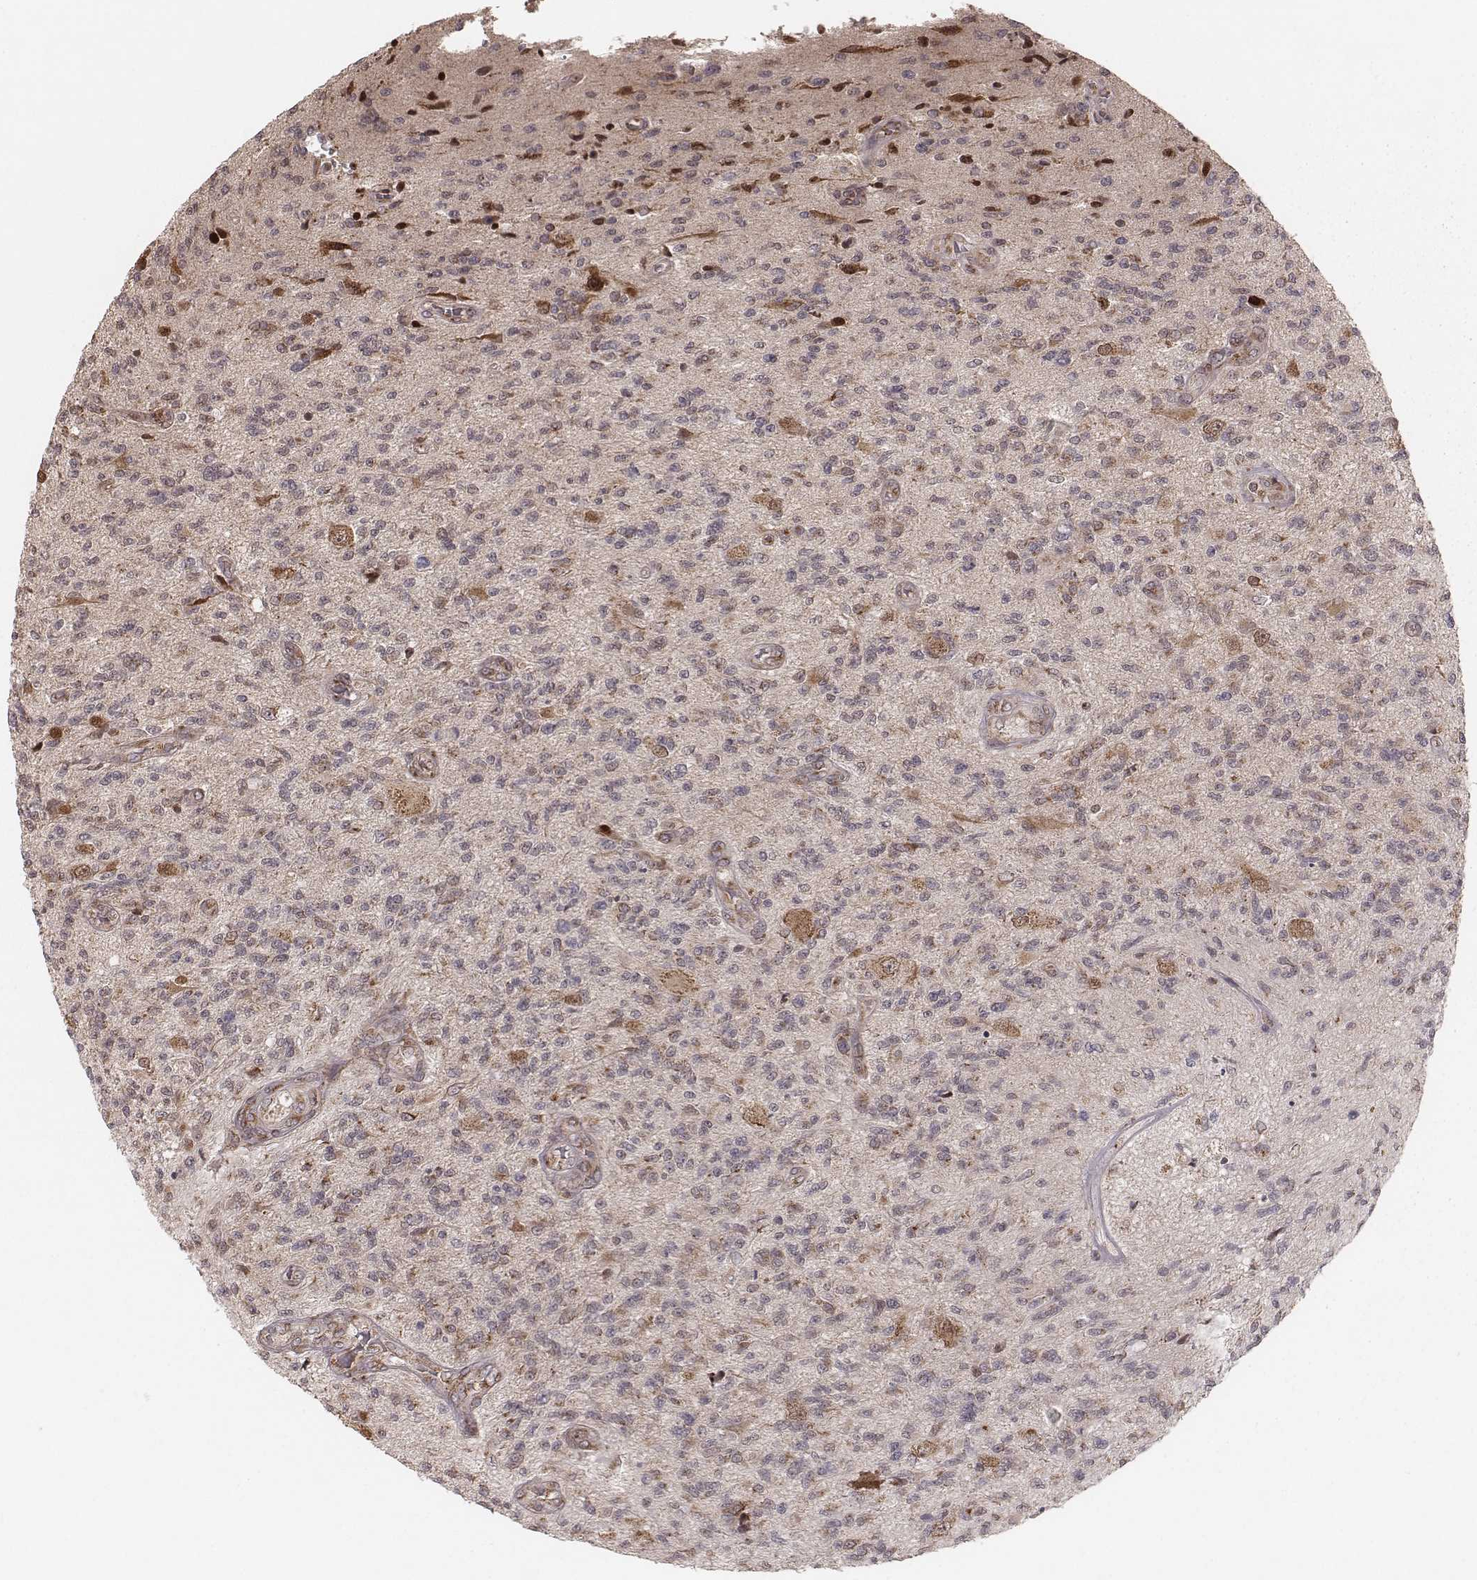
{"staining": {"intensity": "weak", "quantity": "25%-75%", "location": "cytoplasmic/membranous"}, "tissue": "glioma", "cell_type": "Tumor cells", "image_type": "cancer", "snomed": [{"axis": "morphology", "description": "Glioma, malignant, High grade"}, {"axis": "topography", "description": "Brain"}], "caption": "Approximately 25%-75% of tumor cells in human glioma demonstrate weak cytoplasmic/membranous protein expression as visualized by brown immunohistochemical staining.", "gene": "MYO19", "patient": {"sex": "male", "age": 56}}